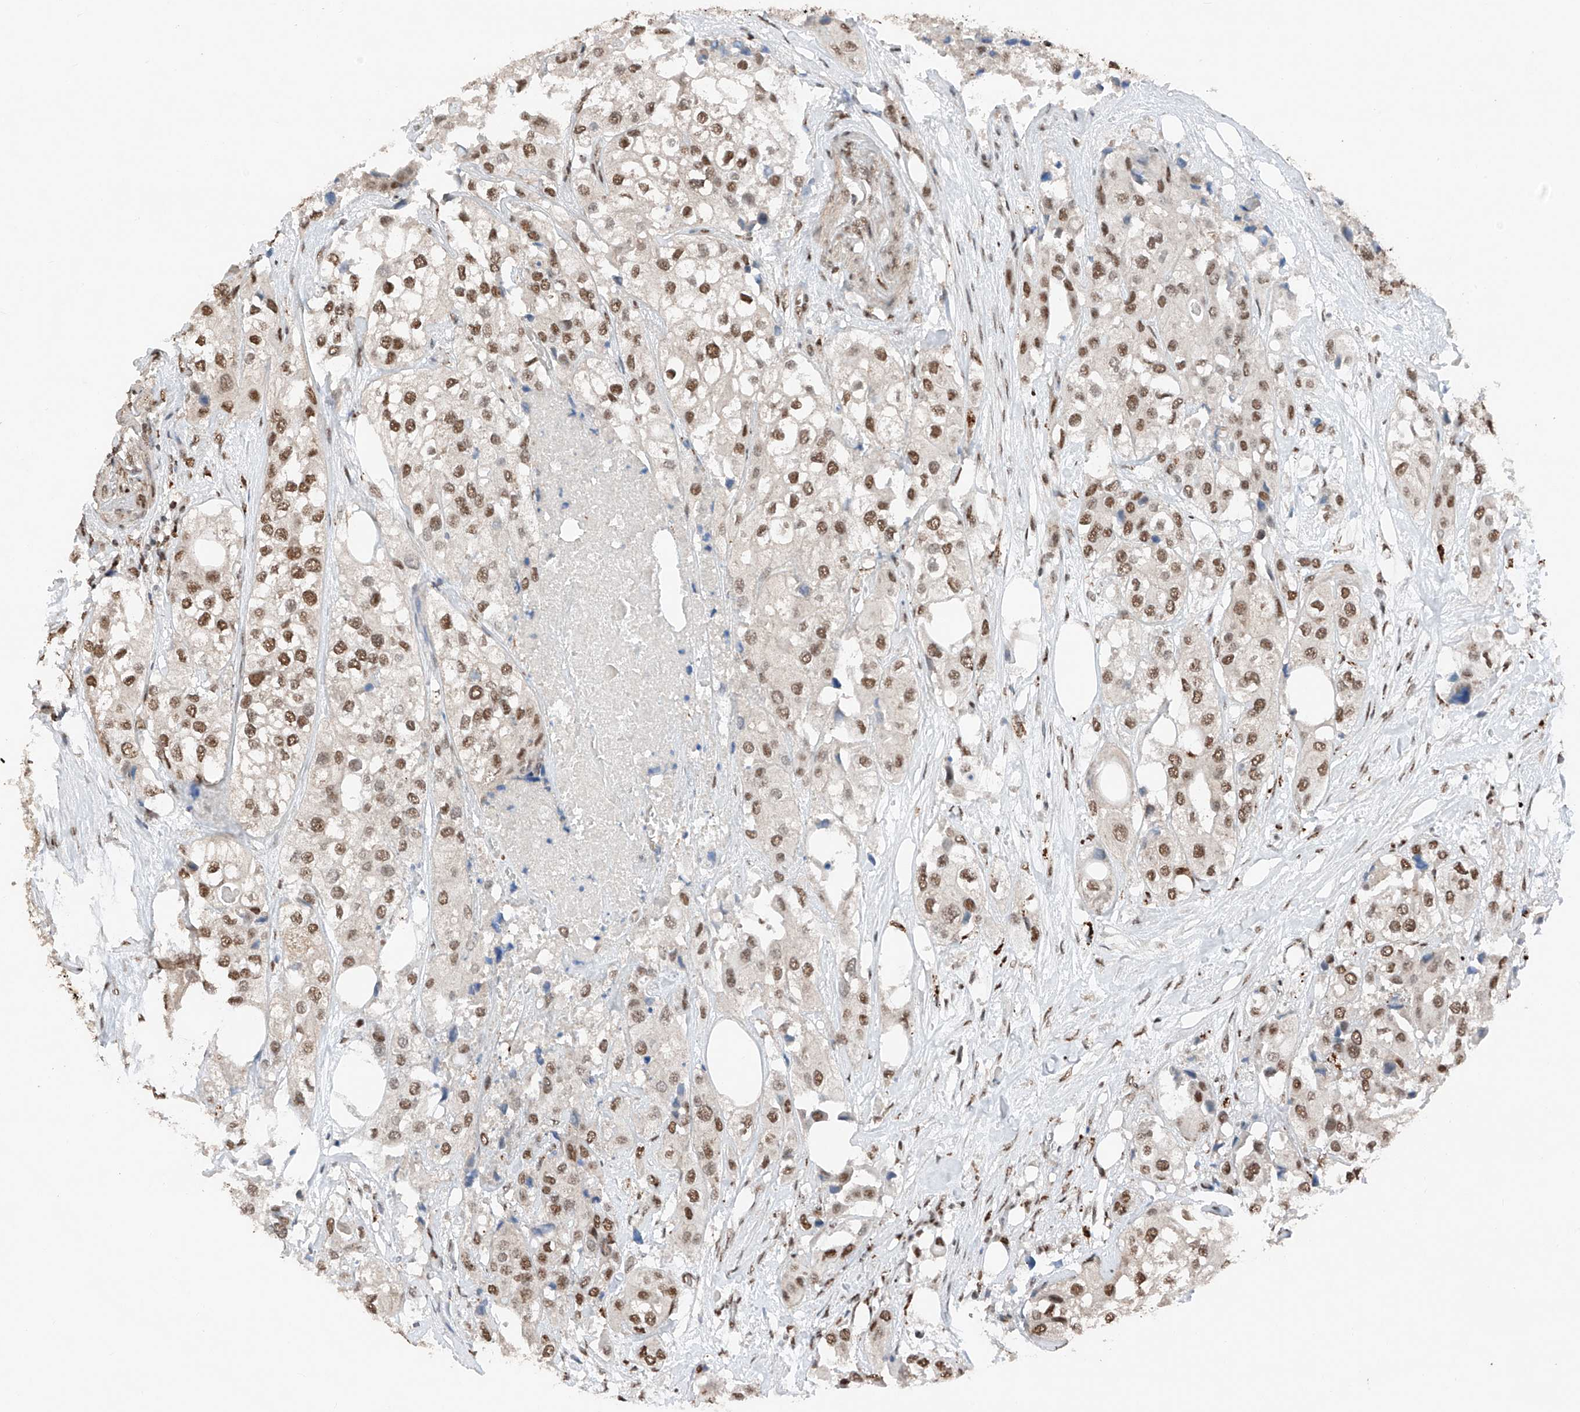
{"staining": {"intensity": "moderate", "quantity": ">75%", "location": "nuclear"}, "tissue": "urothelial cancer", "cell_type": "Tumor cells", "image_type": "cancer", "snomed": [{"axis": "morphology", "description": "Urothelial carcinoma, High grade"}, {"axis": "topography", "description": "Urinary bladder"}], "caption": "Immunohistochemical staining of high-grade urothelial carcinoma displays moderate nuclear protein positivity in about >75% of tumor cells. (DAB (3,3'-diaminobenzidine) = brown stain, brightfield microscopy at high magnification).", "gene": "TBX4", "patient": {"sex": "male", "age": 64}}